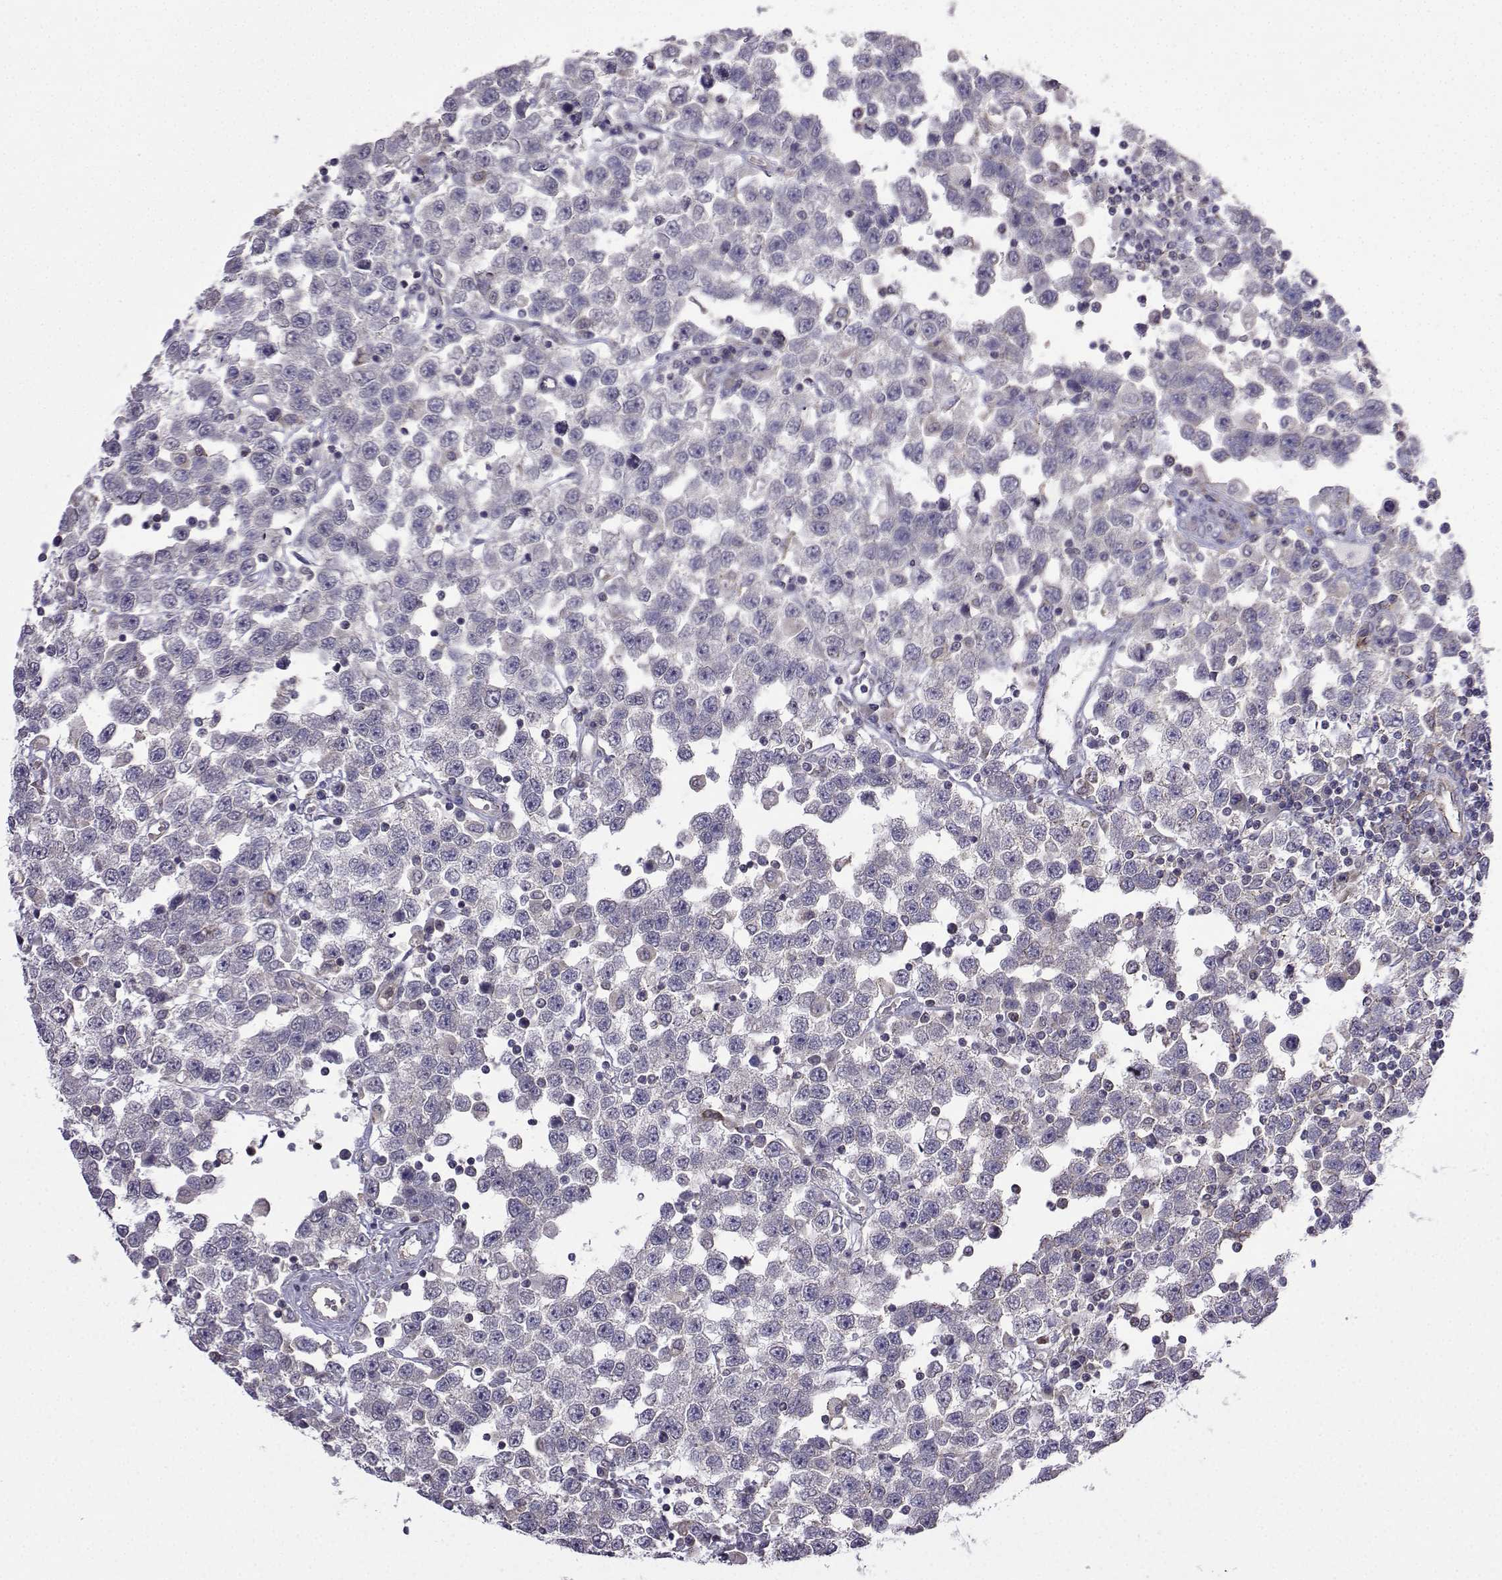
{"staining": {"intensity": "negative", "quantity": "none", "location": "none"}, "tissue": "testis cancer", "cell_type": "Tumor cells", "image_type": "cancer", "snomed": [{"axis": "morphology", "description": "Seminoma, NOS"}, {"axis": "topography", "description": "Testis"}], "caption": "Testis cancer (seminoma) was stained to show a protein in brown. There is no significant positivity in tumor cells.", "gene": "FCAMR", "patient": {"sex": "male", "age": 34}}